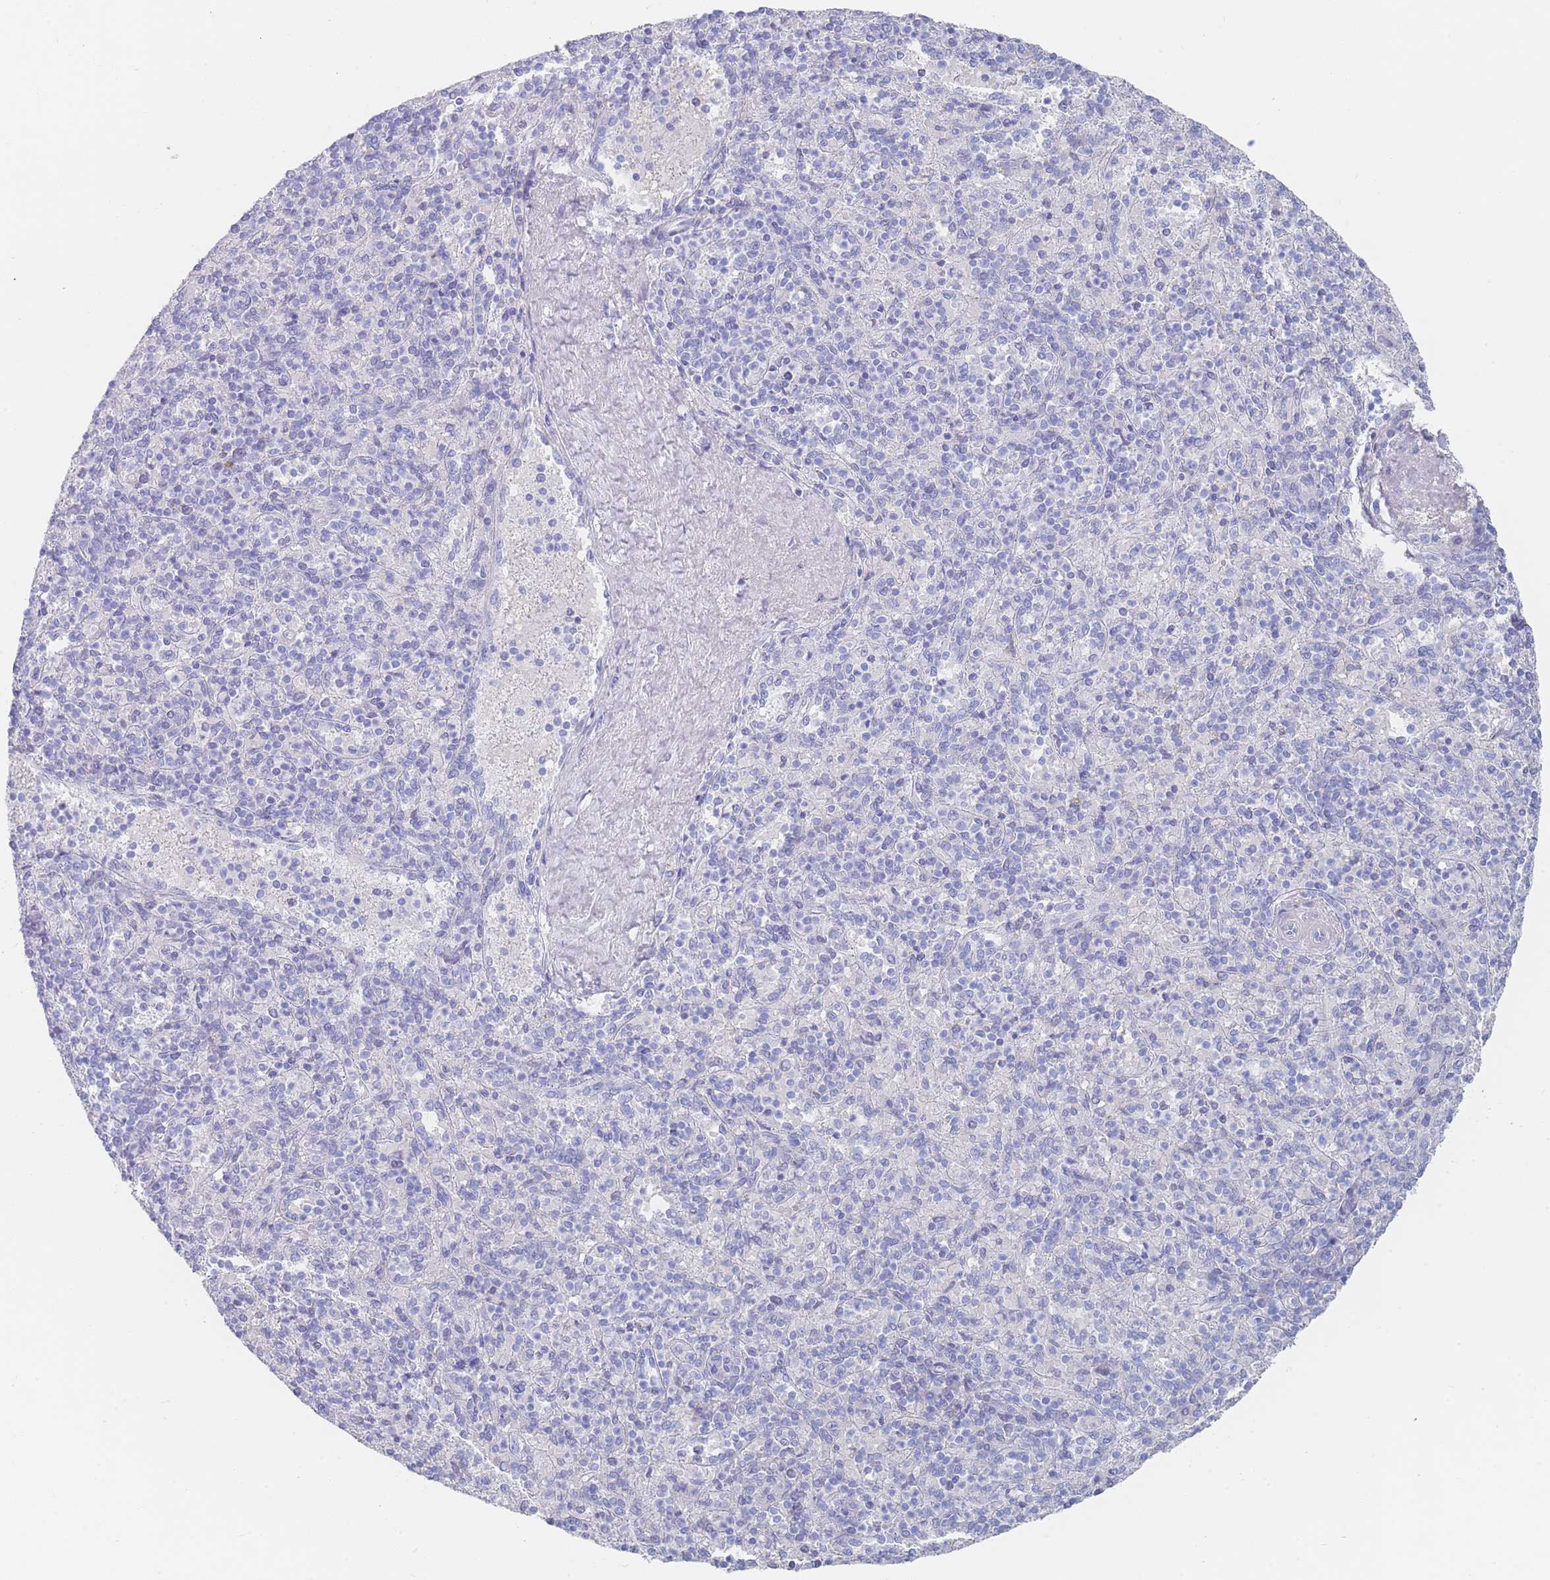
{"staining": {"intensity": "negative", "quantity": "none", "location": "none"}, "tissue": "spleen", "cell_type": "Cells in red pulp", "image_type": "normal", "snomed": [{"axis": "morphology", "description": "Normal tissue, NOS"}, {"axis": "topography", "description": "Spleen"}], "caption": "This is a photomicrograph of IHC staining of unremarkable spleen, which shows no expression in cells in red pulp. (Immunohistochemistry (ihc), brightfield microscopy, high magnification).", "gene": "LRRC37A2", "patient": {"sex": "male", "age": 82}}